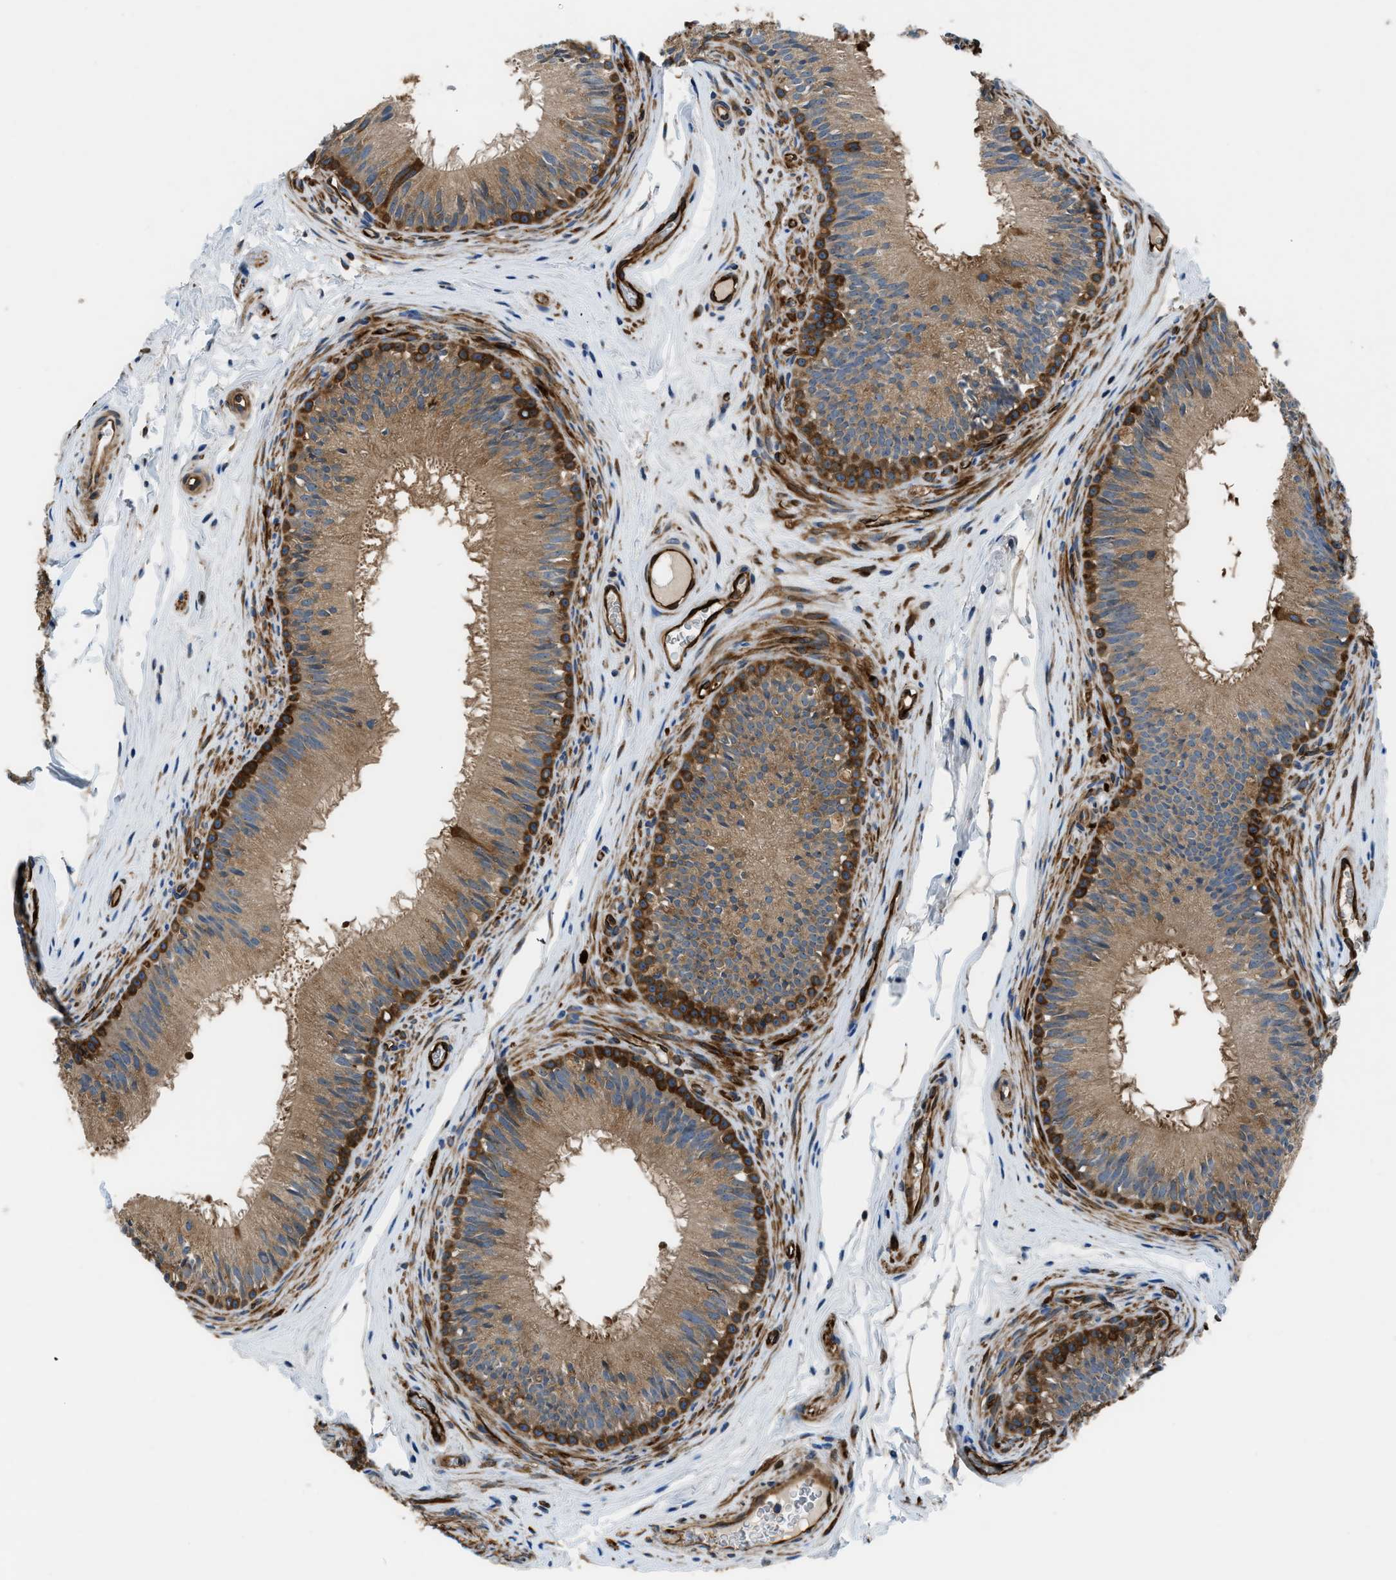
{"staining": {"intensity": "moderate", "quantity": ">75%", "location": "cytoplasmic/membranous"}, "tissue": "epididymis", "cell_type": "Glandular cells", "image_type": "normal", "snomed": [{"axis": "morphology", "description": "Normal tissue, NOS"}, {"axis": "topography", "description": "Testis"}, {"axis": "topography", "description": "Epididymis"}], "caption": "DAB (3,3'-diaminobenzidine) immunohistochemical staining of benign human epididymis shows moderate cytoplasmic/membranous protein expression in about >75% of glandular cells.", "gene": "PFKP", "patient": {"sex": "male", "age": 36}}